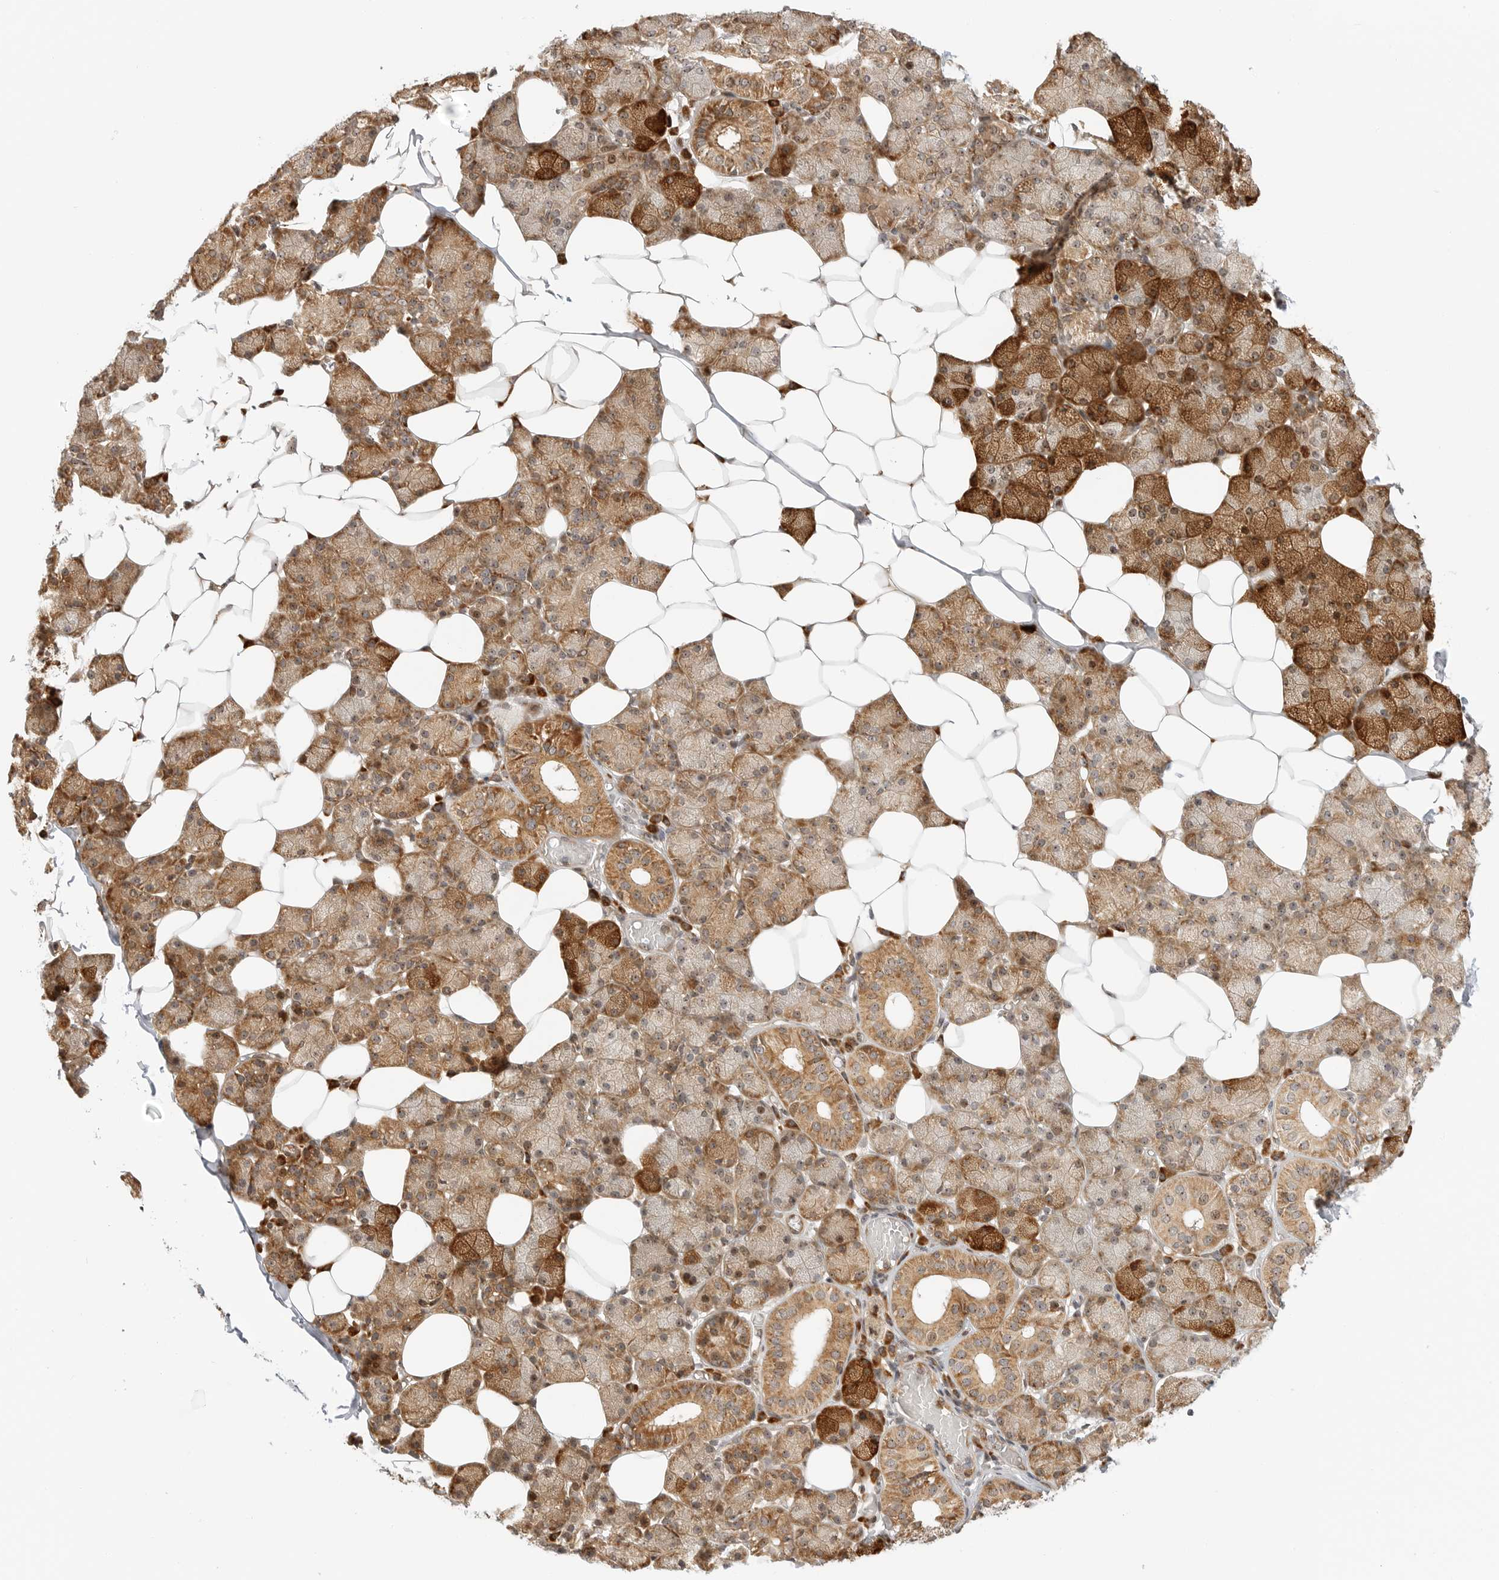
{"staining": {"intensity": "strong", "quantity": ">75%", "location": "cytoplasmic/membranous"}, "tissue": "salivary gland", "cell_type": "Glandular cells", "image_type": "normal", "snomed": [{"axis": "morphology", "description": "Normal tissue, NOS"}, {"axis": "topography", "description": "Salivary gland"}], "caption": "A histopathology image of human salivary gland stained for a protein exhibits strong cytoplasmic/membranous brown staining in glandular cells. The protein is shown in brown color, while the nuclei are stained blue.", "gene": "DSCC1", "patient": {"sex": "female", "age": 33}}